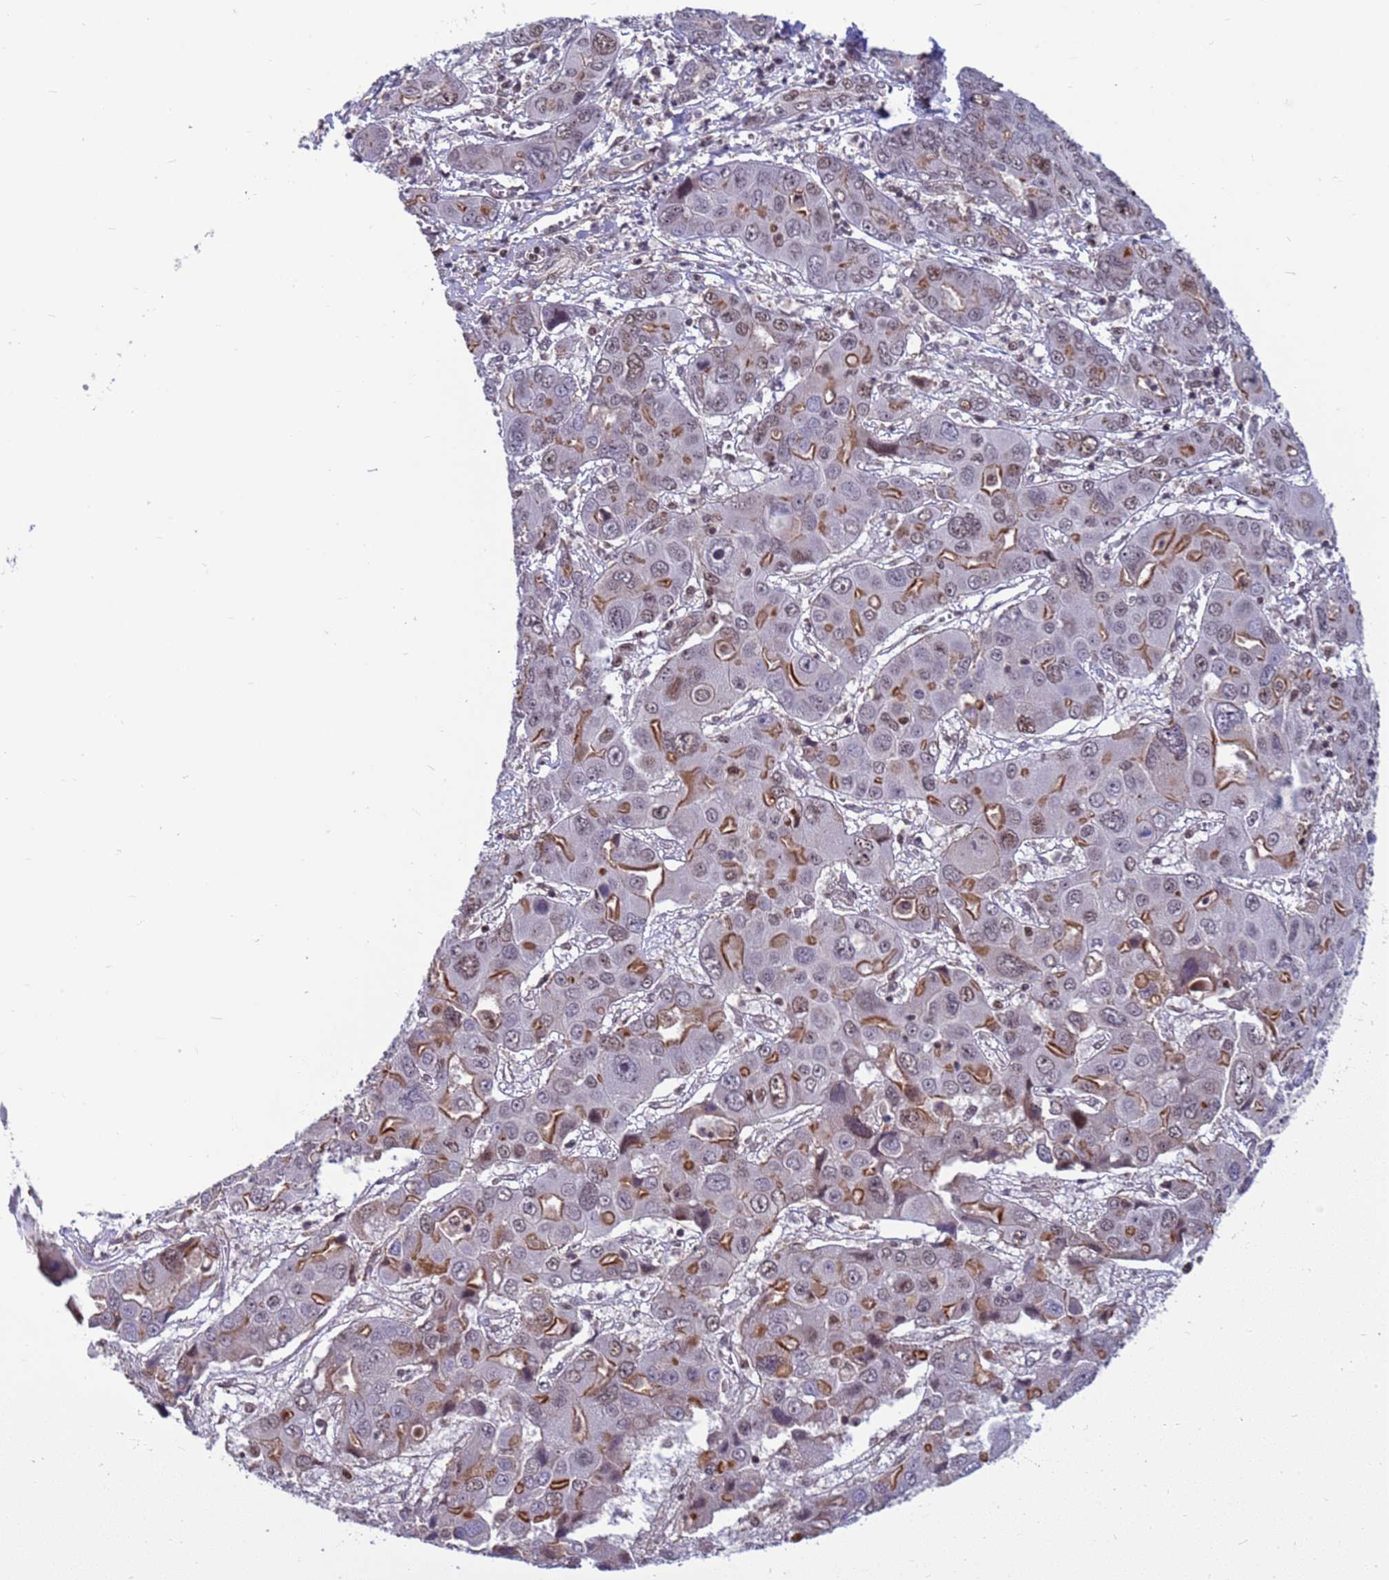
{"staining": {"intensity": "moderate", "quantity": "25%-75%", "location": "cytoplasmic/membranous,nuclear"}, "tissue": "liver cancer", "cell_type": "Tumor cells", "image_type": "cancer", "snomed": [{"axis": "morphology", "description": "Cholangiocarcinoma"}, {"axis": "topography", "description": "Liver"}], "caption": "Liver cancer stained with a brown dye demonstrates moderate cytoplasmic/membranous and nuclear positive positivity in about 25%-75% of tumor cells.", "gene": "NSL1", "patient": {"sex": "male", "age": 67}}